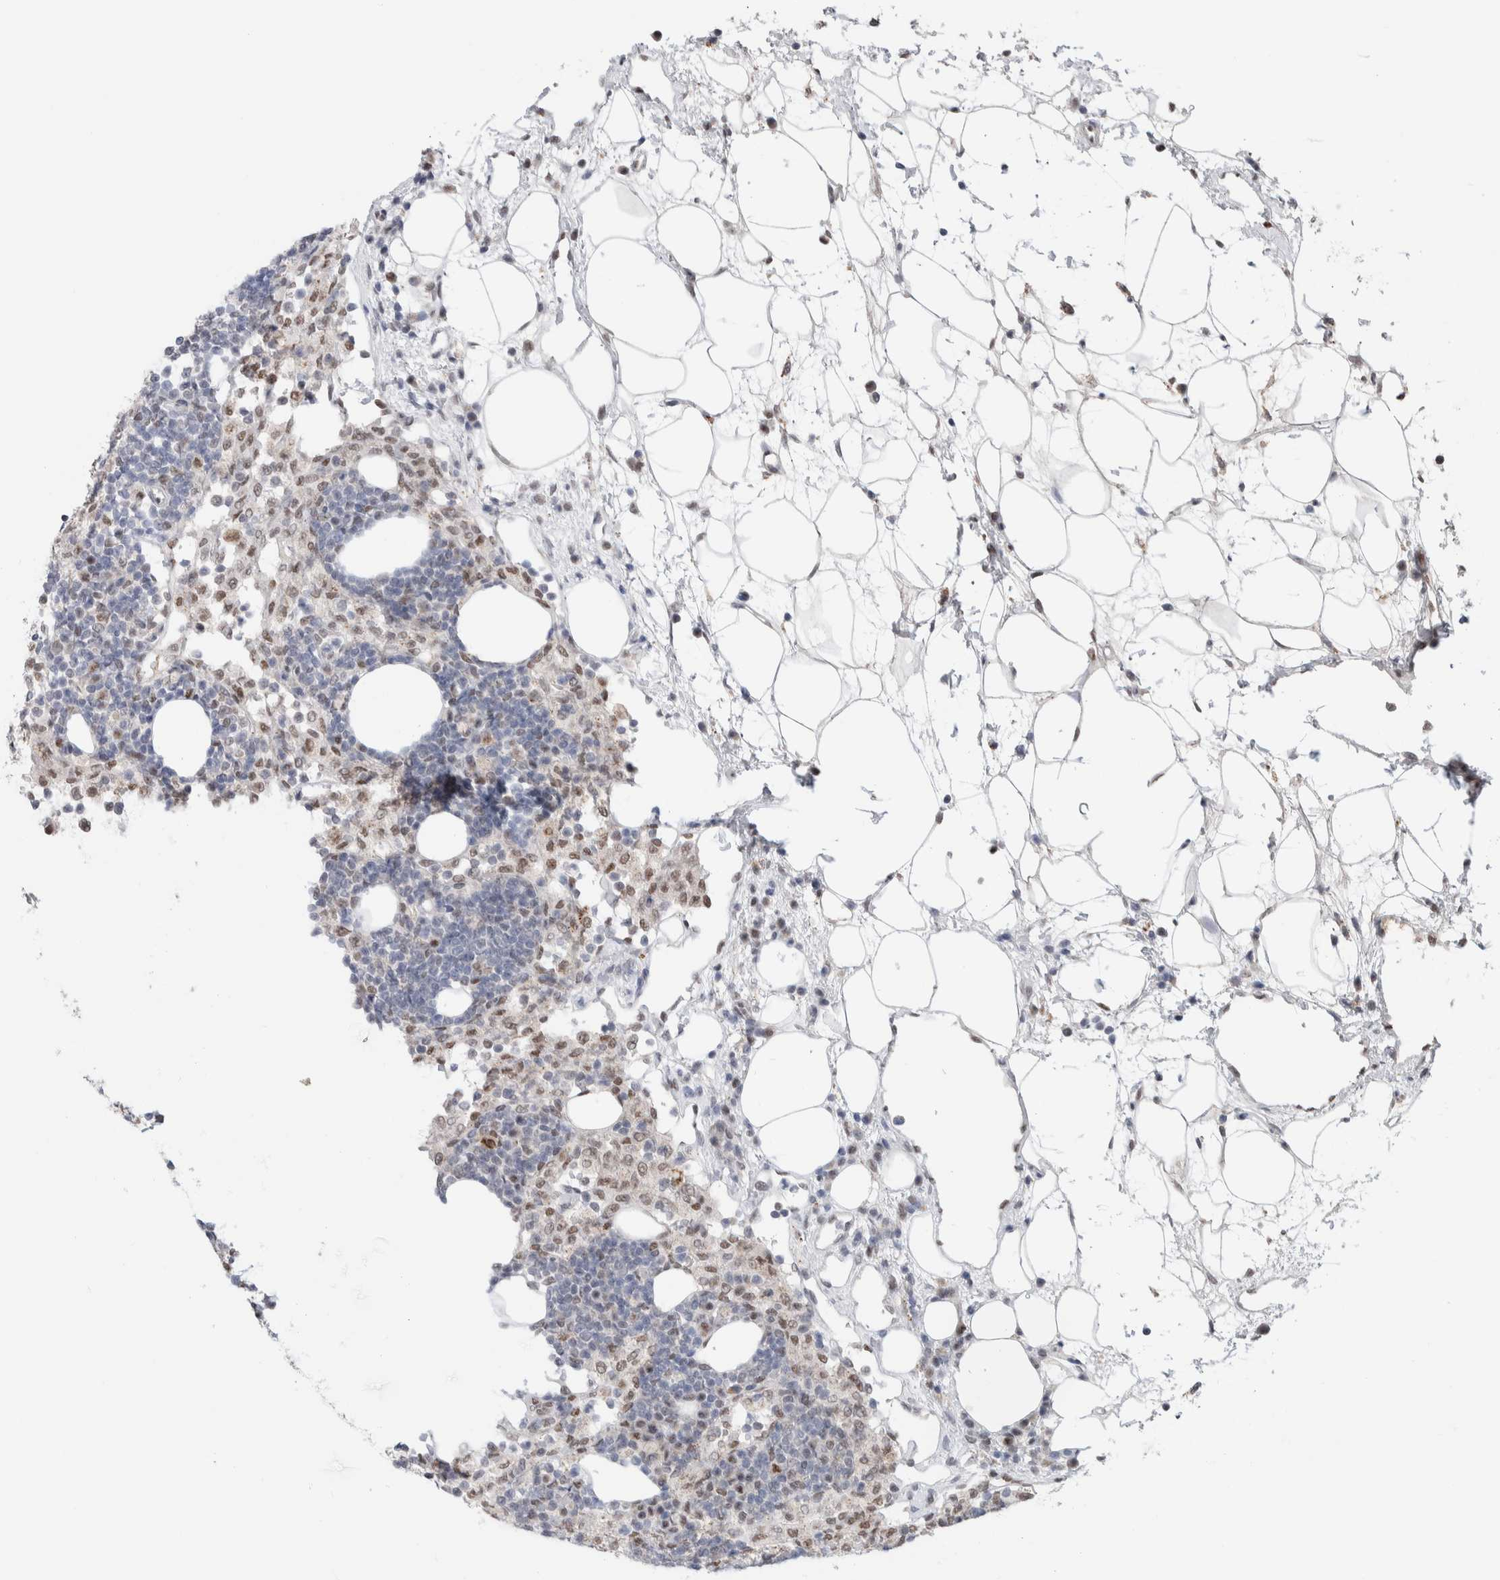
{"staining": {"intensity": "moderate", "quantity": ">75%", "location": "nuclear"}, "tissue": "lymph node", "cell_type": "Germinal center cells", "image_type": "normal", "snomed": [{"axis": "morphology", "description": "Normal tissue, NOS"}, {"axis": "morphology", "description": "Carcinoid, malignant, NOS"}, {"axis": "topography", "description": "Lymph node"}], "caption": "Immunohistochemical staining of normal lymph node exhibits >75% levels of moderate nuclear protein staining in approximately >75% of germinal center cells. Using DAB (3,3'-diaminobenzidine) (brown) and hematoxylin (blue) stains, captured at high magnification using brightfield microscopy.", "gene": "PRMT1", "patient": {"sex": "male", "age": 47}}